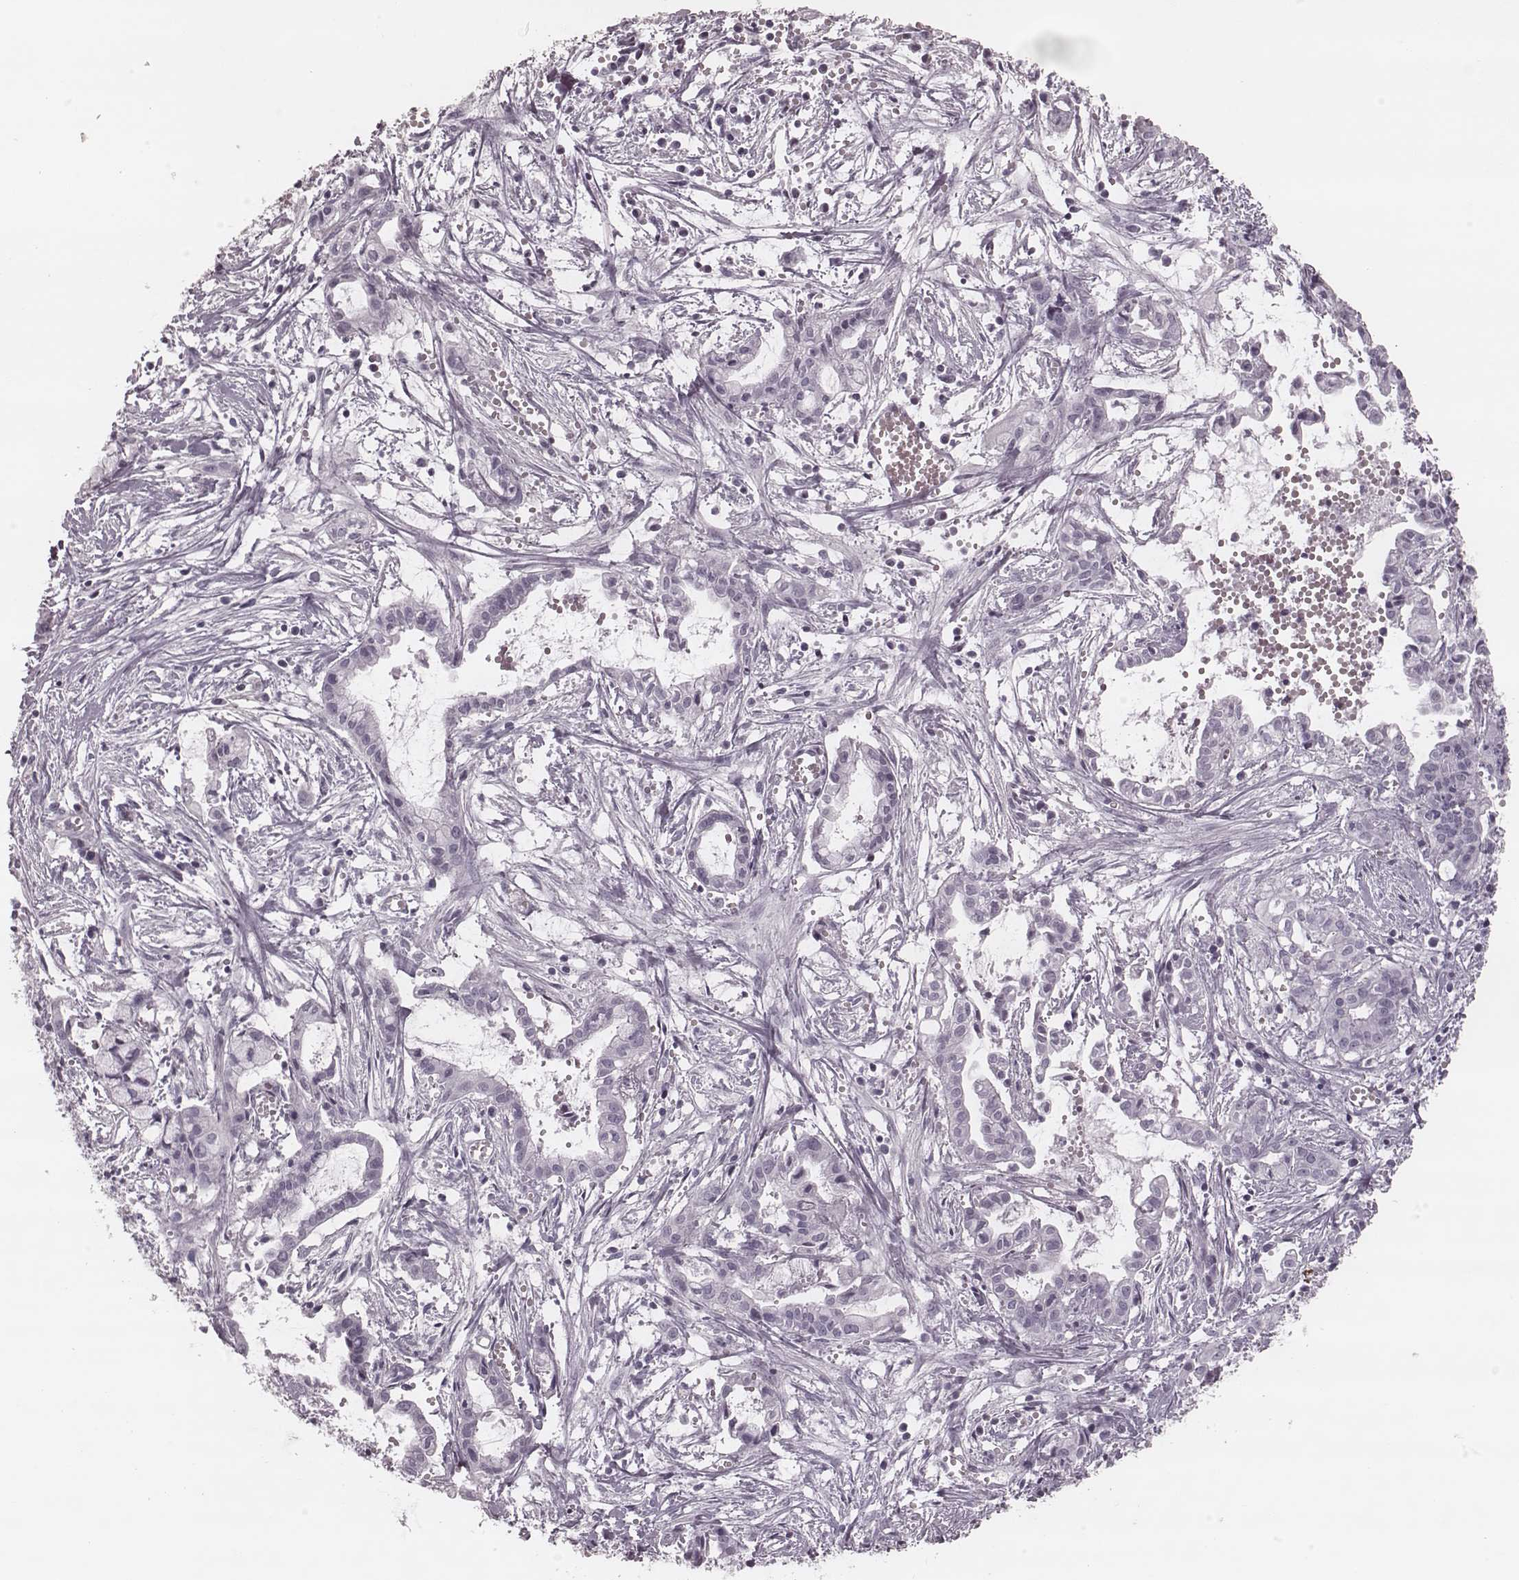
{"staining": {"intensity": "negative", "quantity": "none", "location": "none"}, "tissue": "pancreatic cancer", "cell_type": "Tumor cells", "image_type": "cancer", "snomed": [{"axis": "morphology", "description": "Adenocarcinoma, NOS"}, {"axis": "topography", "description": "Pancreas"}], "caption": "Immunohistochemical staining of human pancreatic cancer displays no significant positivity in tumor cells.", "gene": "KRT74", "patient": {"sex": "male", "age": 48}}